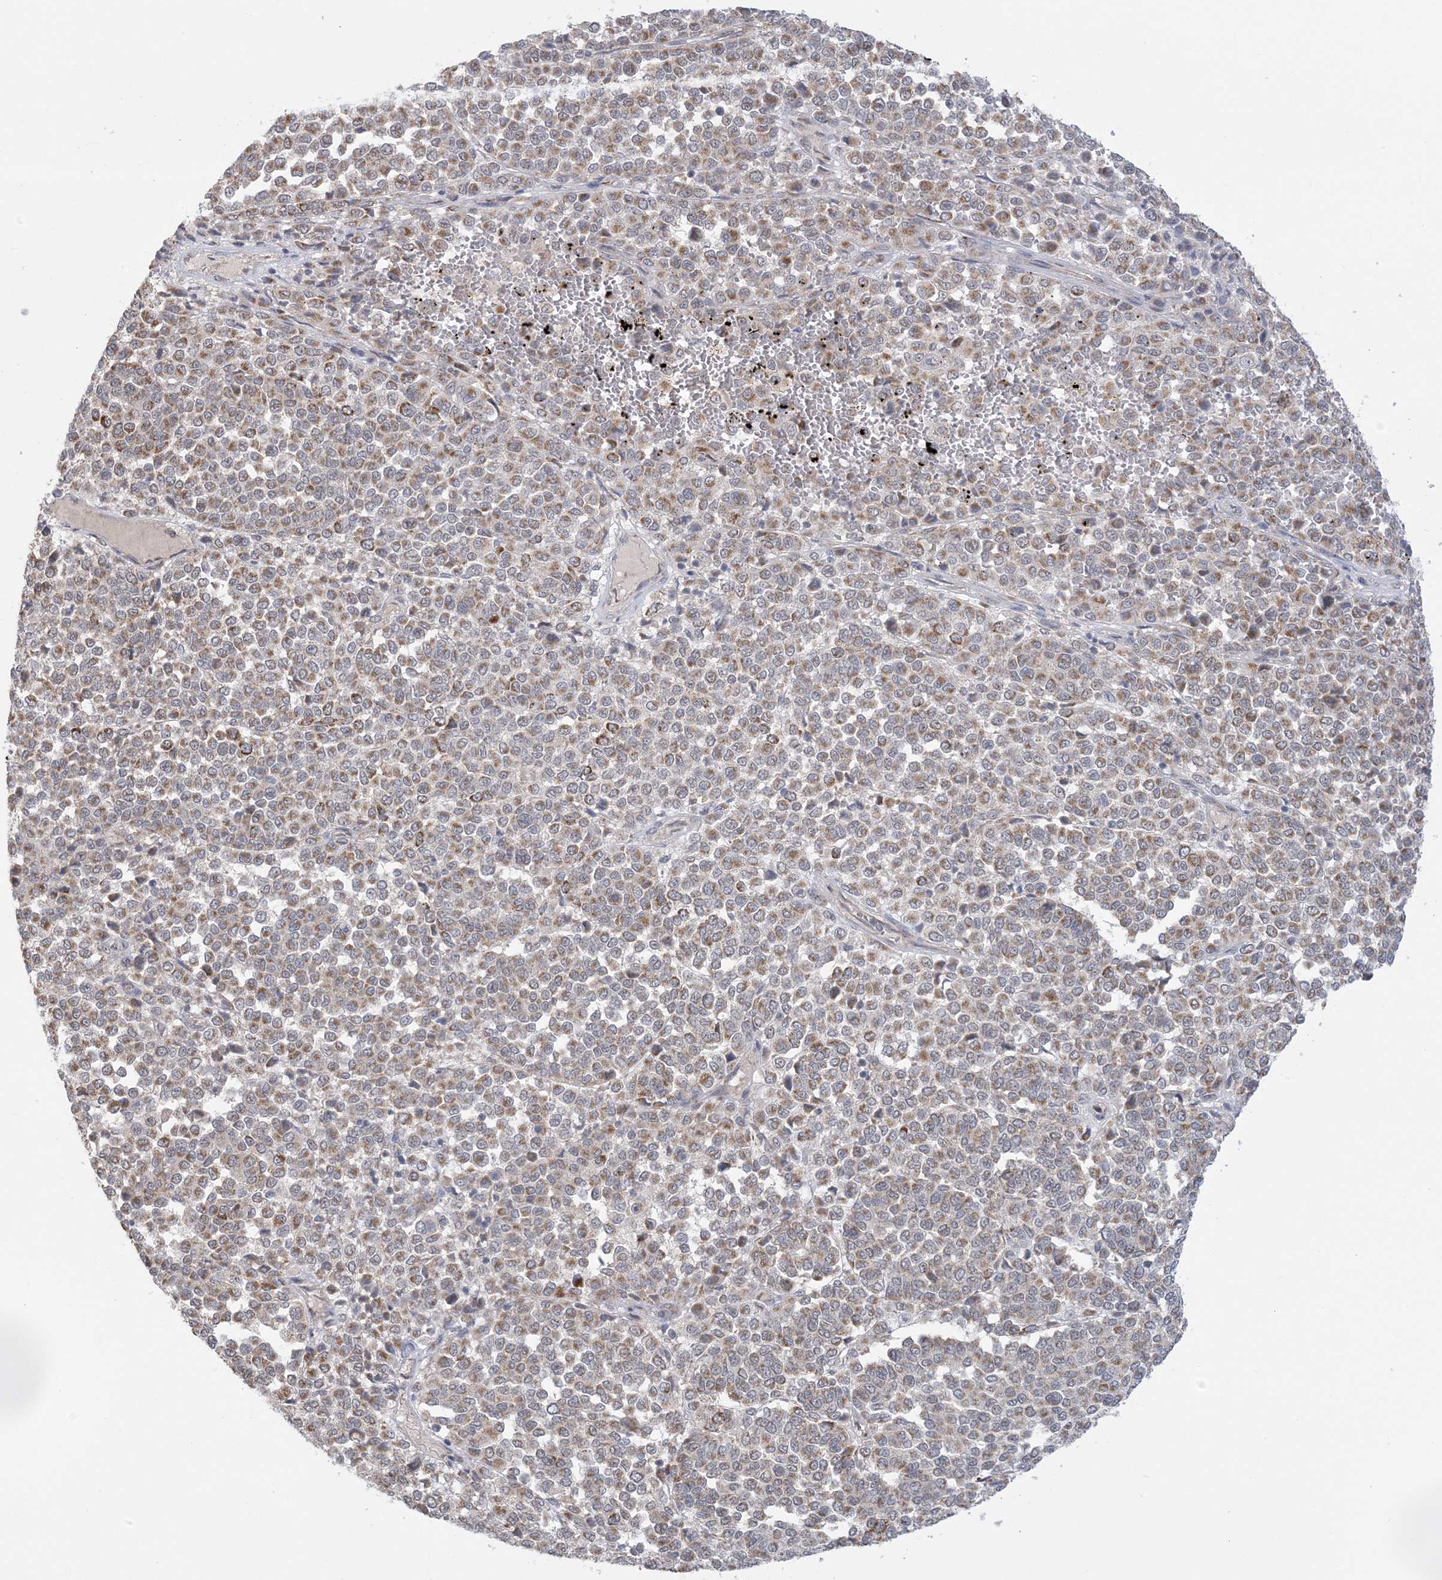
{"staining": {"intensity": "moderate", "quantity": ">75%", "location": "cytoplasmic/membranous"}, "tissue": "melanoma", "cell_type": "Tumor cells", "image_type": "cancer", "snomed": [{"axis": "morphology", "description": "Malignant melanoma, Metastatic site"}, {"axis": "topography", "description": "Pancreas"}], "caption": "An image of human malignant melanoma (metastatic site) stained for a protein demonstrates moderate cytoplasmic/membranous brown staining in tumor cells.", "gene": "TRMT10C", "patient": {"sex": "female", "age": 30}}